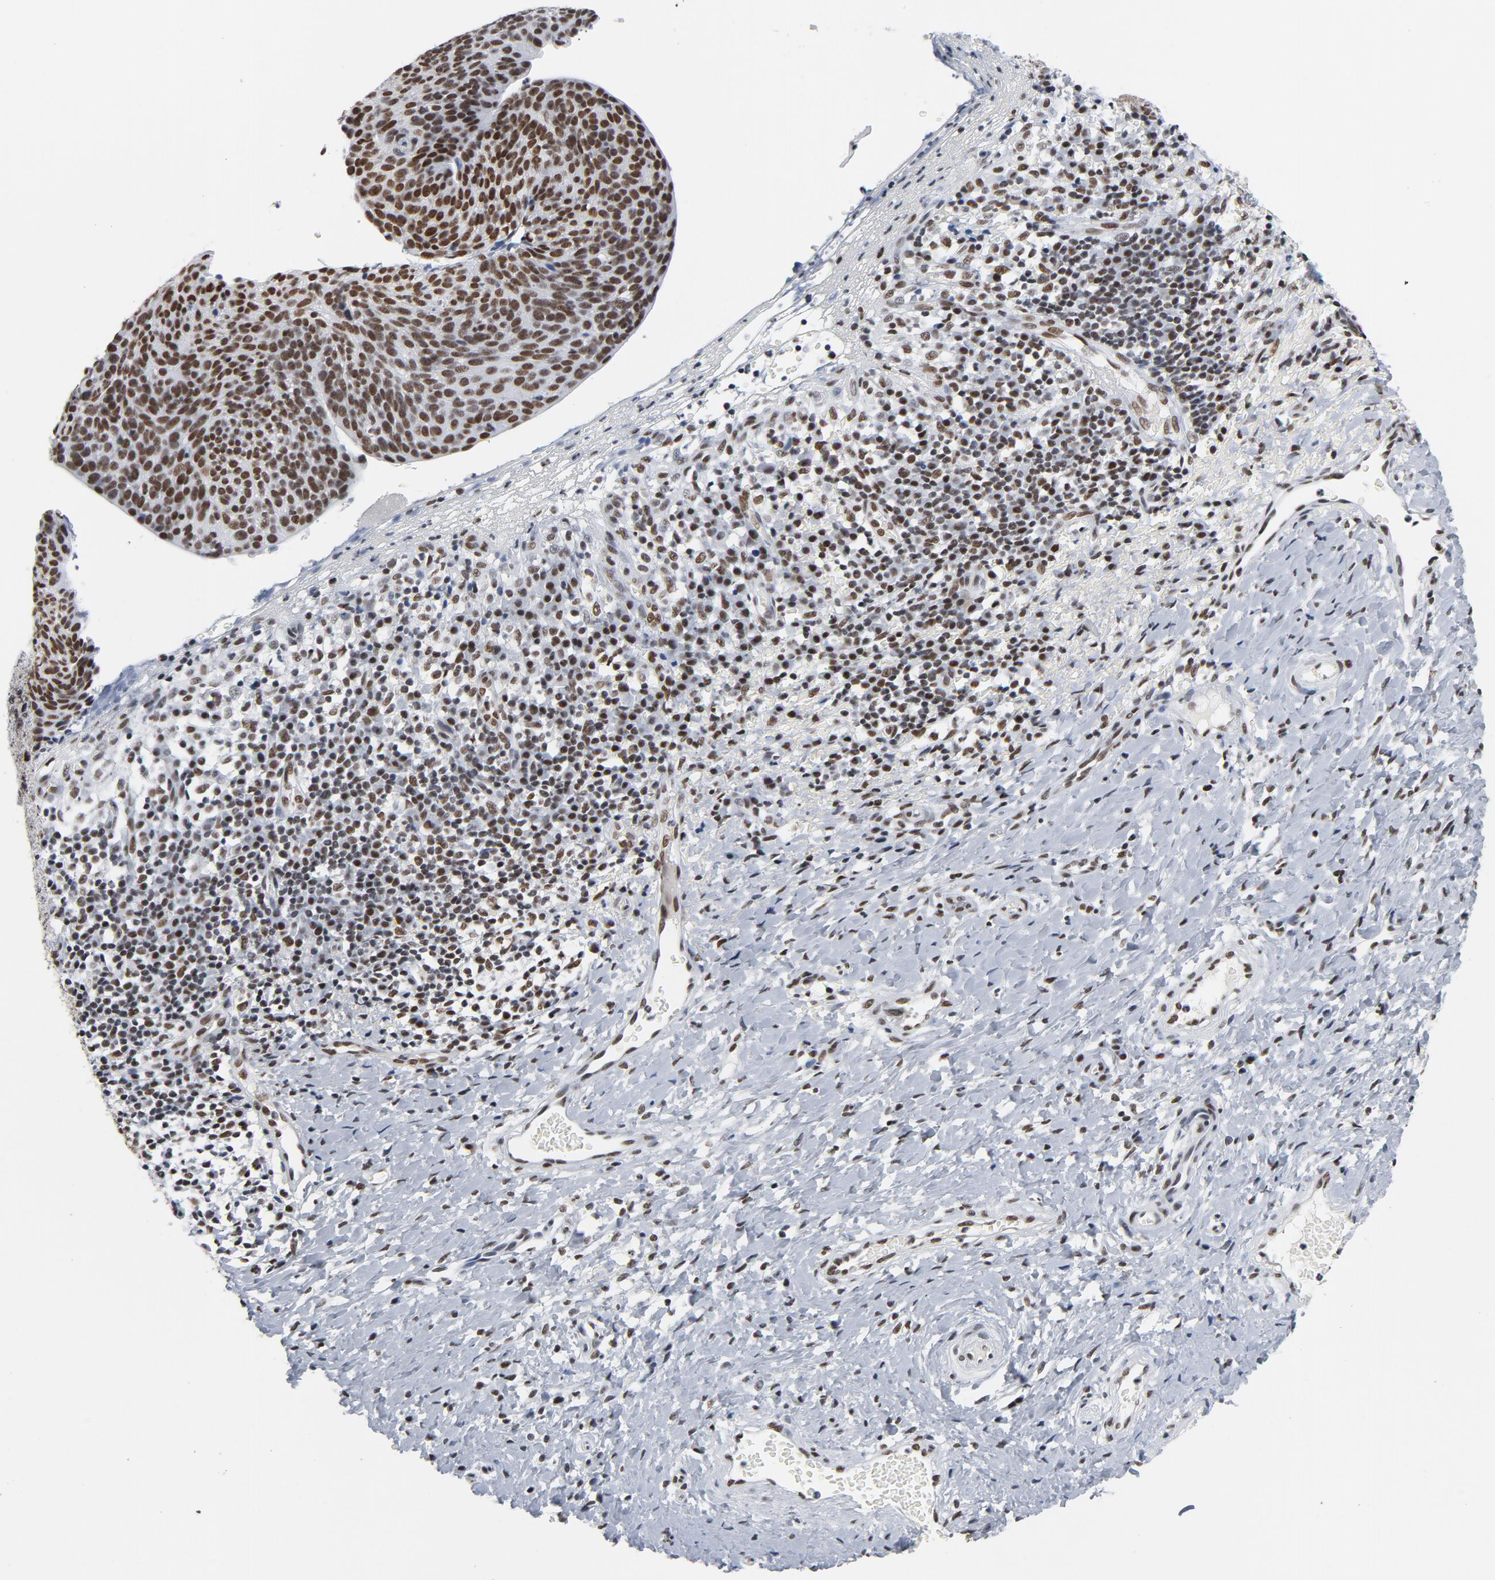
{"staining": {"intensity": "moderate", "quantity": ">75%", "location": "nuclear"}, "tissue": "cervical cancer", "cell_type": "Tumor cells", "image_type": "cancer", "snomed": [{"axis": "morphology", "description": "Normal tissue, NOS"}, {"axis": "morphology", "description": "Squamous cell carcinoma, NOS"}, {"axis": "topography", "description": "Cervix"}], "caption": "A high-resolution histopathology image shows immunohistochemistry staining of cervical squamous cell carcinoma, which shows moderate nuclear expression in approximately >75% of tumor cells.", "gene": "CSTF2", "patient": {"sex": "female", "age": 39}}